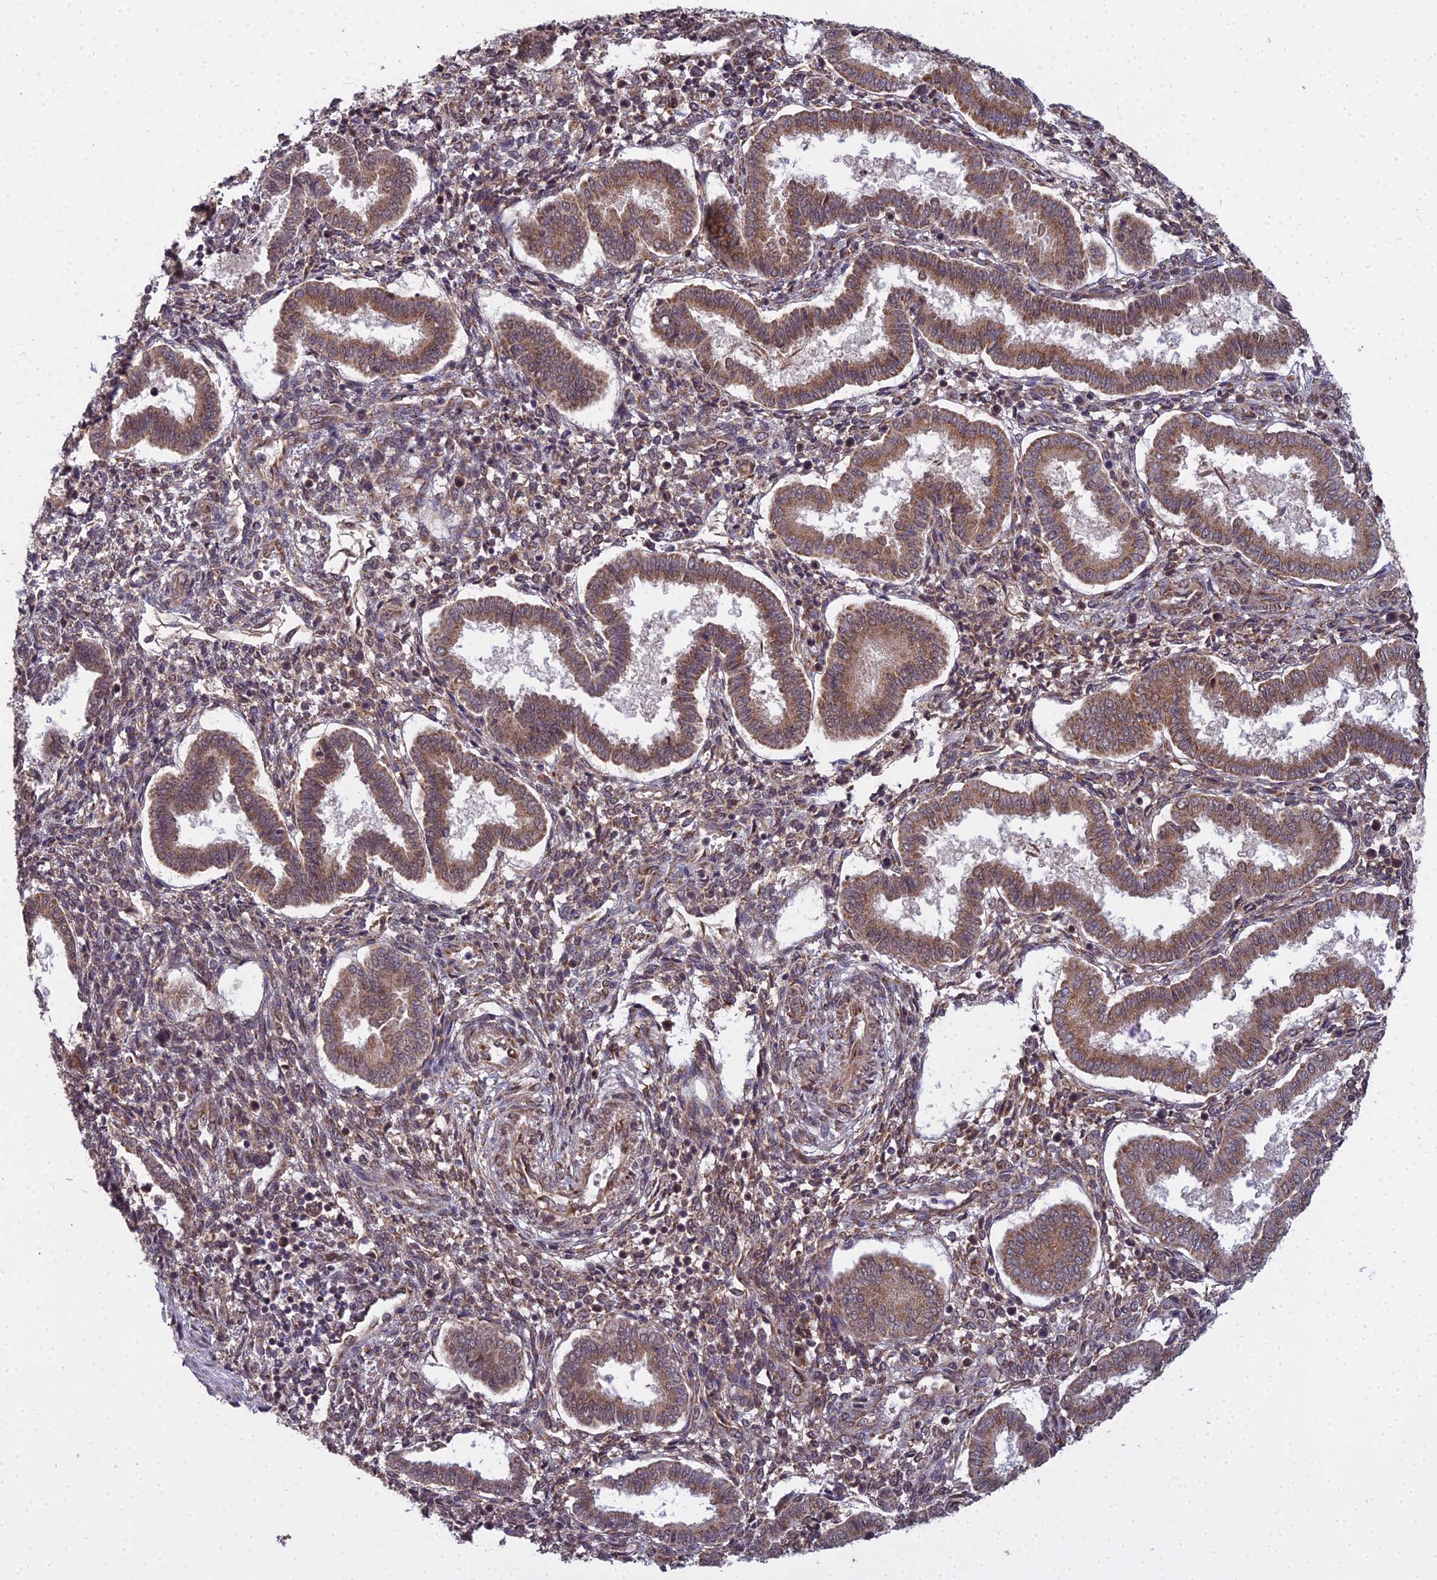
{"staining": {"intensity": "moderate", "quantity": "25%-75%", "location": "cytoplasmic/membranous,nuclear"}, "tissue": "endometrium", "cell_type": "Cells in endometrial stroma", "image_type": "normal", "snomed": [{"axis": "morphology", "description": "Normal tissue, NOS"}, {"axis": "topography", "description": "Endometrium"}], "caption": "DAB (3,3'-diaminobenzidine) immunohistochemical staining of normal endometrium displays moderate cytoplasmic/membranous,nuclear protein staining in approximately 25%-75% of cells in endometrial stroma. The staining is performed using DAB (3,3'-diaminobenzidine) brown chromogen to label protein expression. The nuclei are counter-stained blue using hematoxylin.", "gene": "MEOX1", "patient": {"sex": "female", "age": 24}}